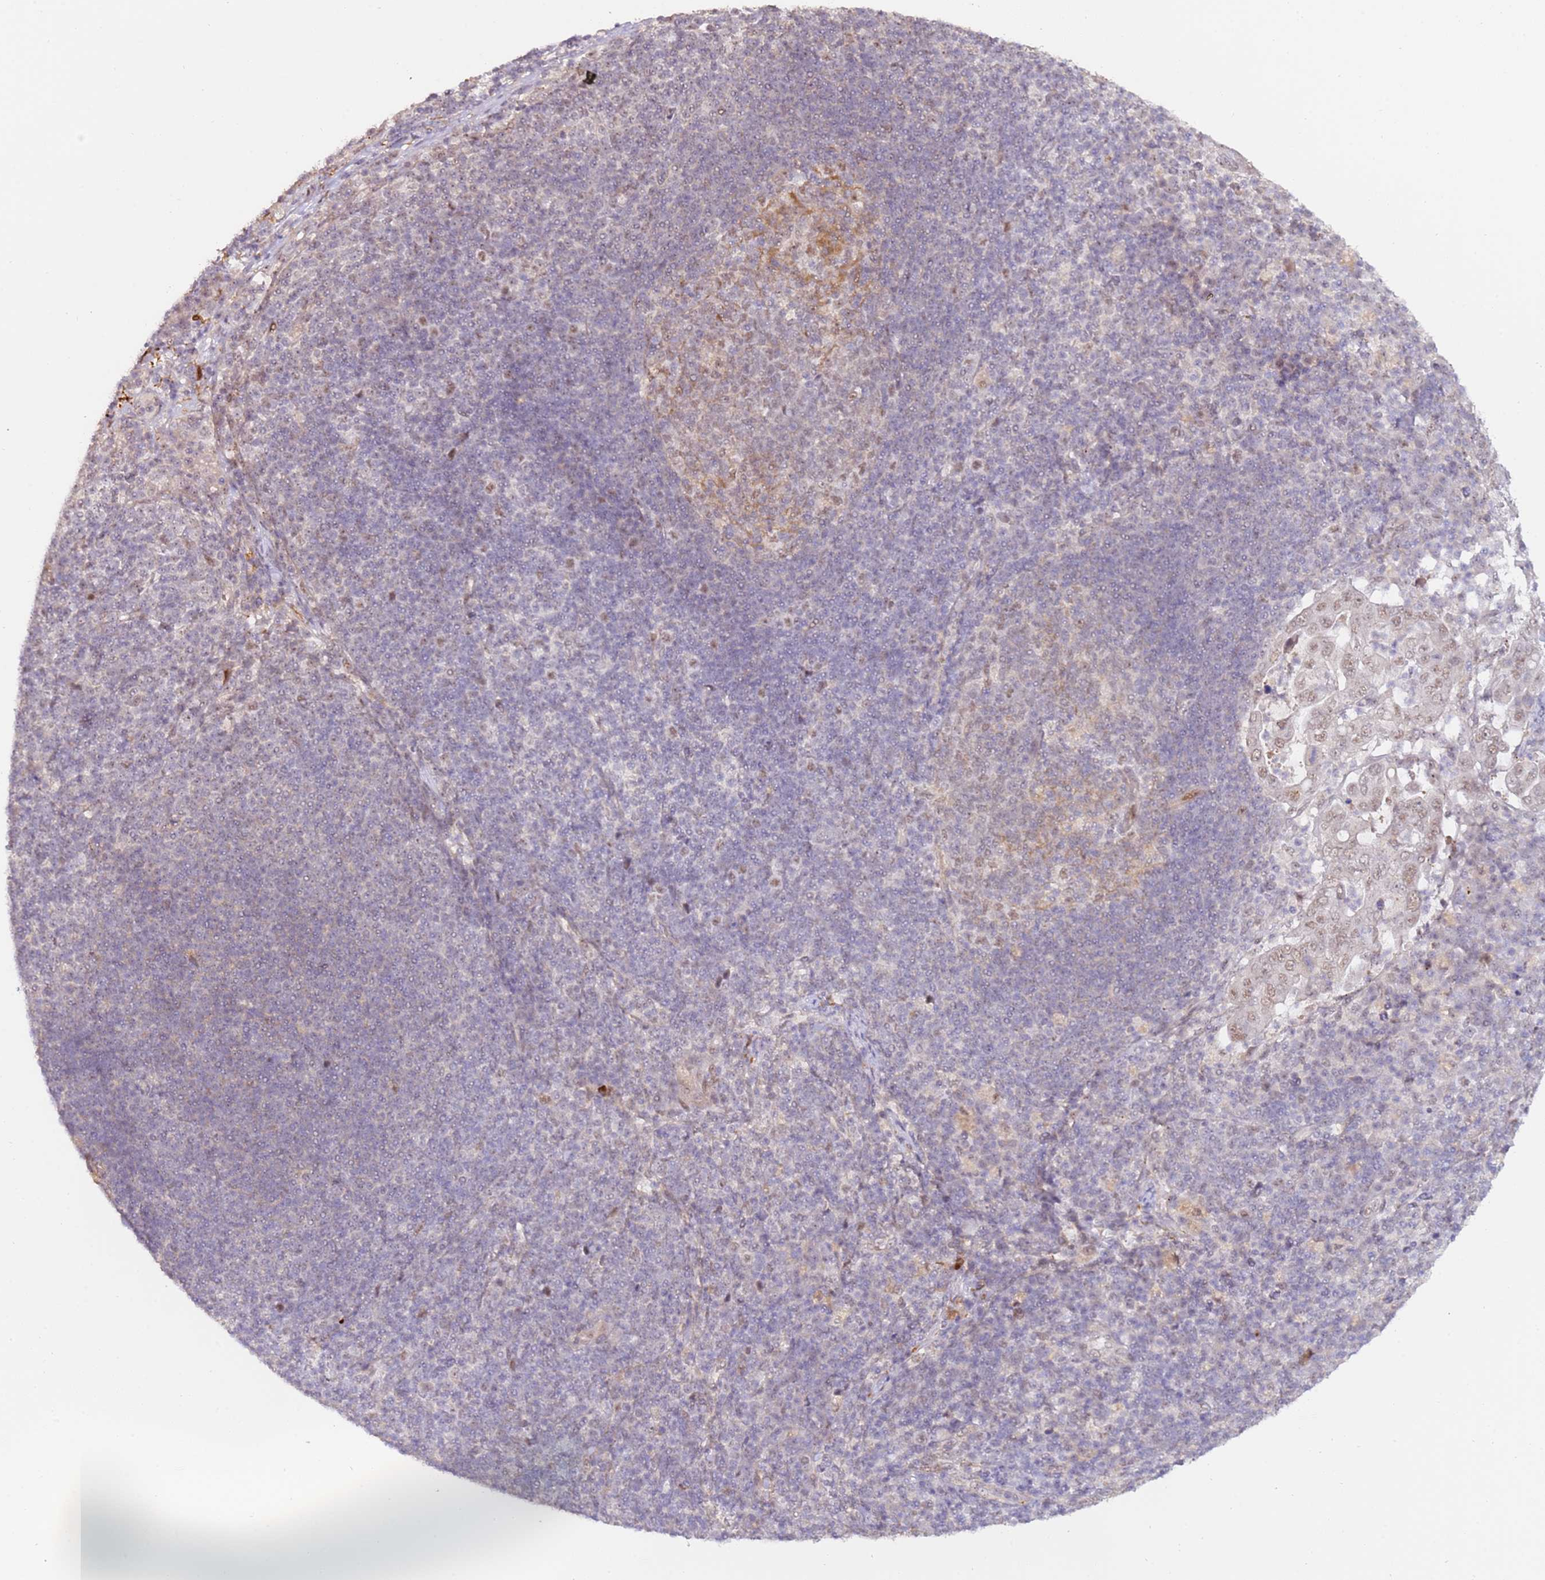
{"staining": {"intensity": "weak", "quantity": ">75%", "location": "nuclear"}, "tissue": "pancreatic cancer", "cell_type": "Tumor cells", "image_type": "cancer", "snomed": [{"axis": "morphology", "description": "Normal tissue, NOS"}, {"axis": "morphology", "description": "Adenocarcinoma, NOS"}, {"axis": "topography", "description": "Lymph node"}, {"axis": "topography", "description": "Pancreas"}], "caption": "Human pancreatic adenocarcinoma stained with a protein marker displays weak staining in tumor cells.", "gene": "LGALSL", "patient": {"sex": "female", "age": 67}}